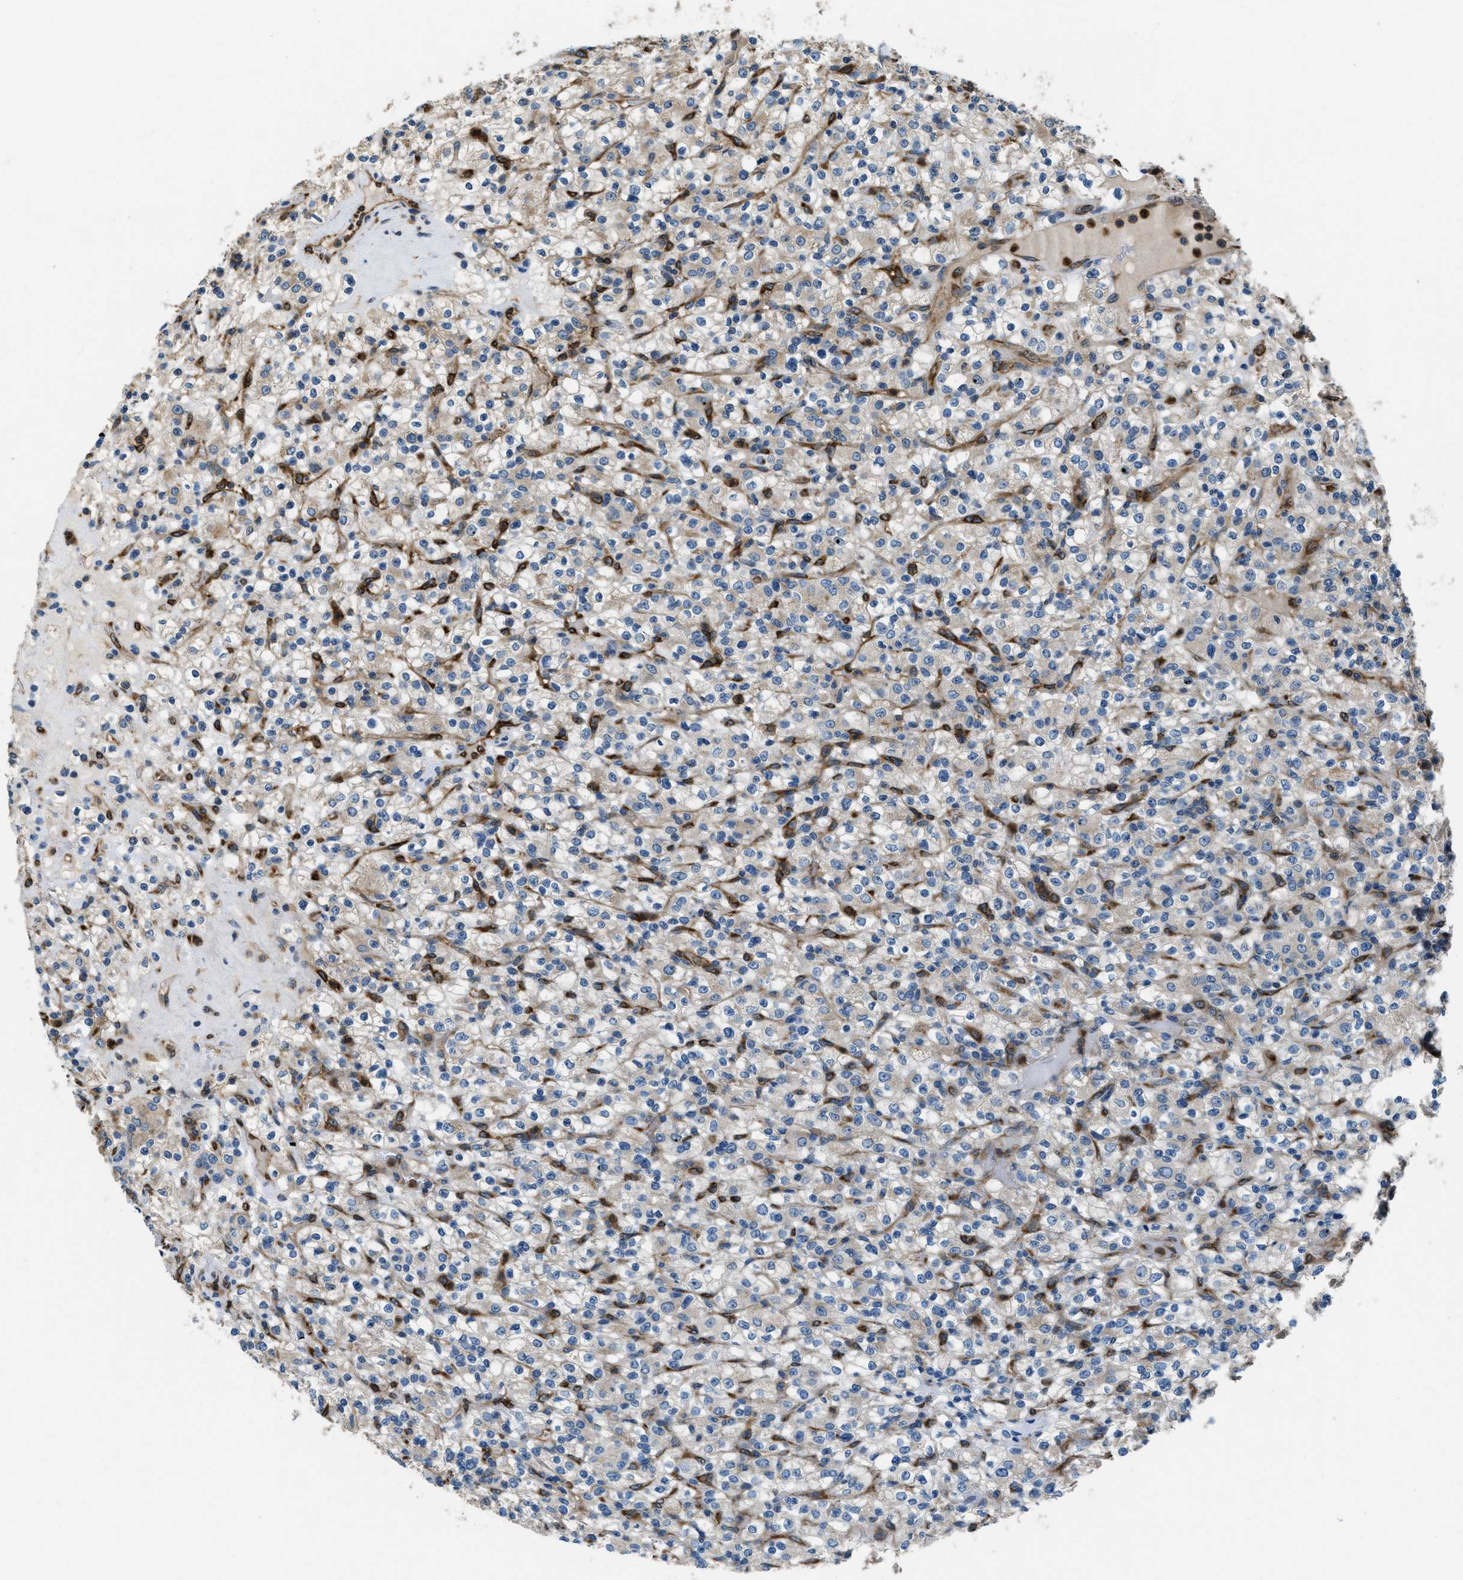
{"staining": {"intensity": "weak", "quantity": "<25%", "location": "cytoplasmic/membranous"}, "tissue": "renal cancer", "cell_type": "Tumor cells", "image_type": "cancer", "snomed": [{"axis": "morphology", "description": "Normal tissue, NOS"}, {"axis": "morphology", "description": "Adenocarcinoma, NOS"}, {"axis": "topography", "description": "Kidney"}], "caption": "Immunohistochemistry of human renal cancer (adenocarcinoma) displays no expression in tumor cells.", "gene": "GIMAP8", "patient": {"sex": "female", "age": 72}}